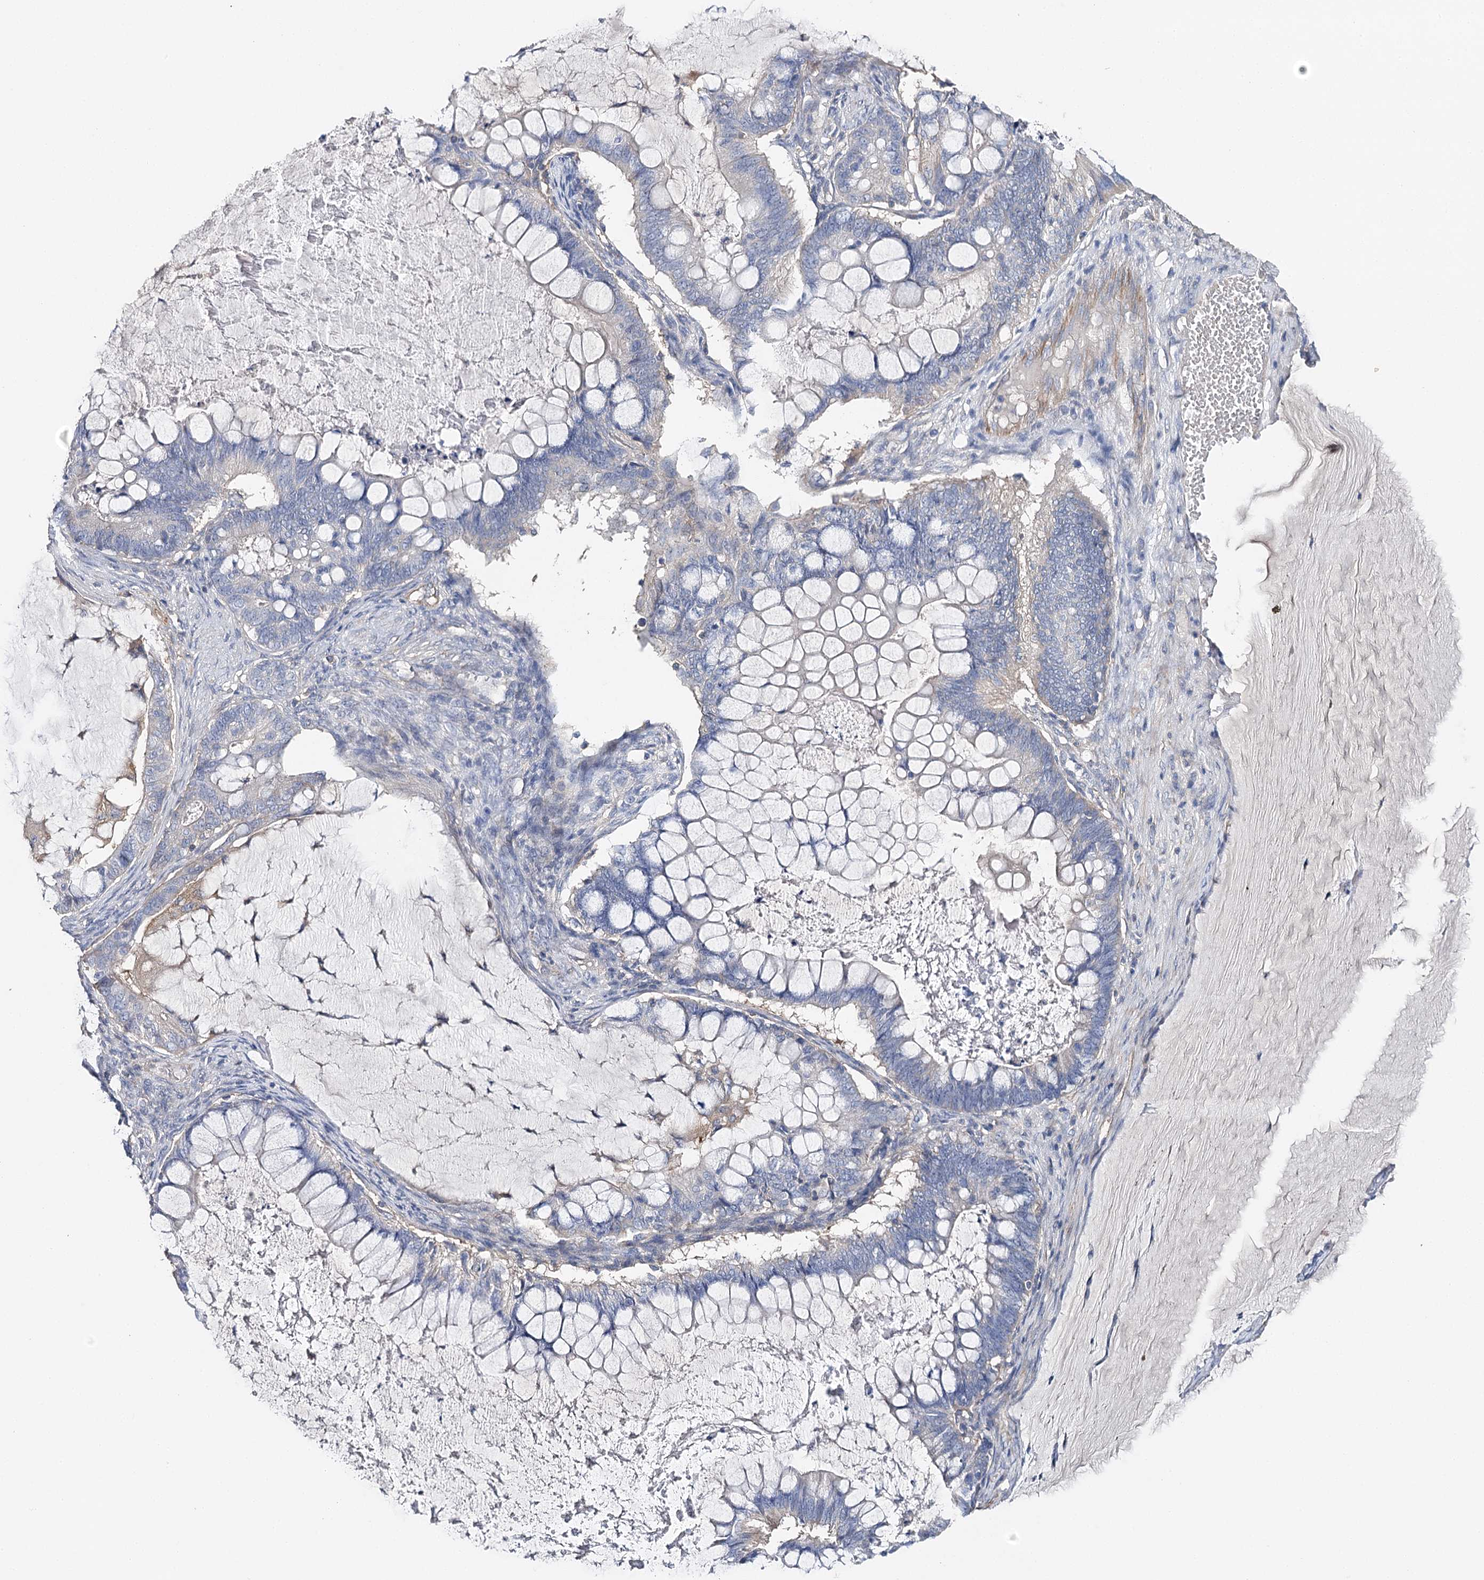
{"staining": {"intensity": "negative", "quantity": "none", "location": "none"}, "tissue": "ovarian cancer", "cell_type": "Tumor cells", "image_type": "cancer", "snomed": [{"axis": "morphology", "description": "Cystadenocarcinoma, mucinous, NOS"}, {"axis": "topography", "description": "Ovary"}], "caption": "Photomicrograph shows no protein expression in tumor cells of ovarian mucinous cystadenocarcinoma tissue.", "gene": "EPYC", "patient": {"sex": "female", "age": 61}}